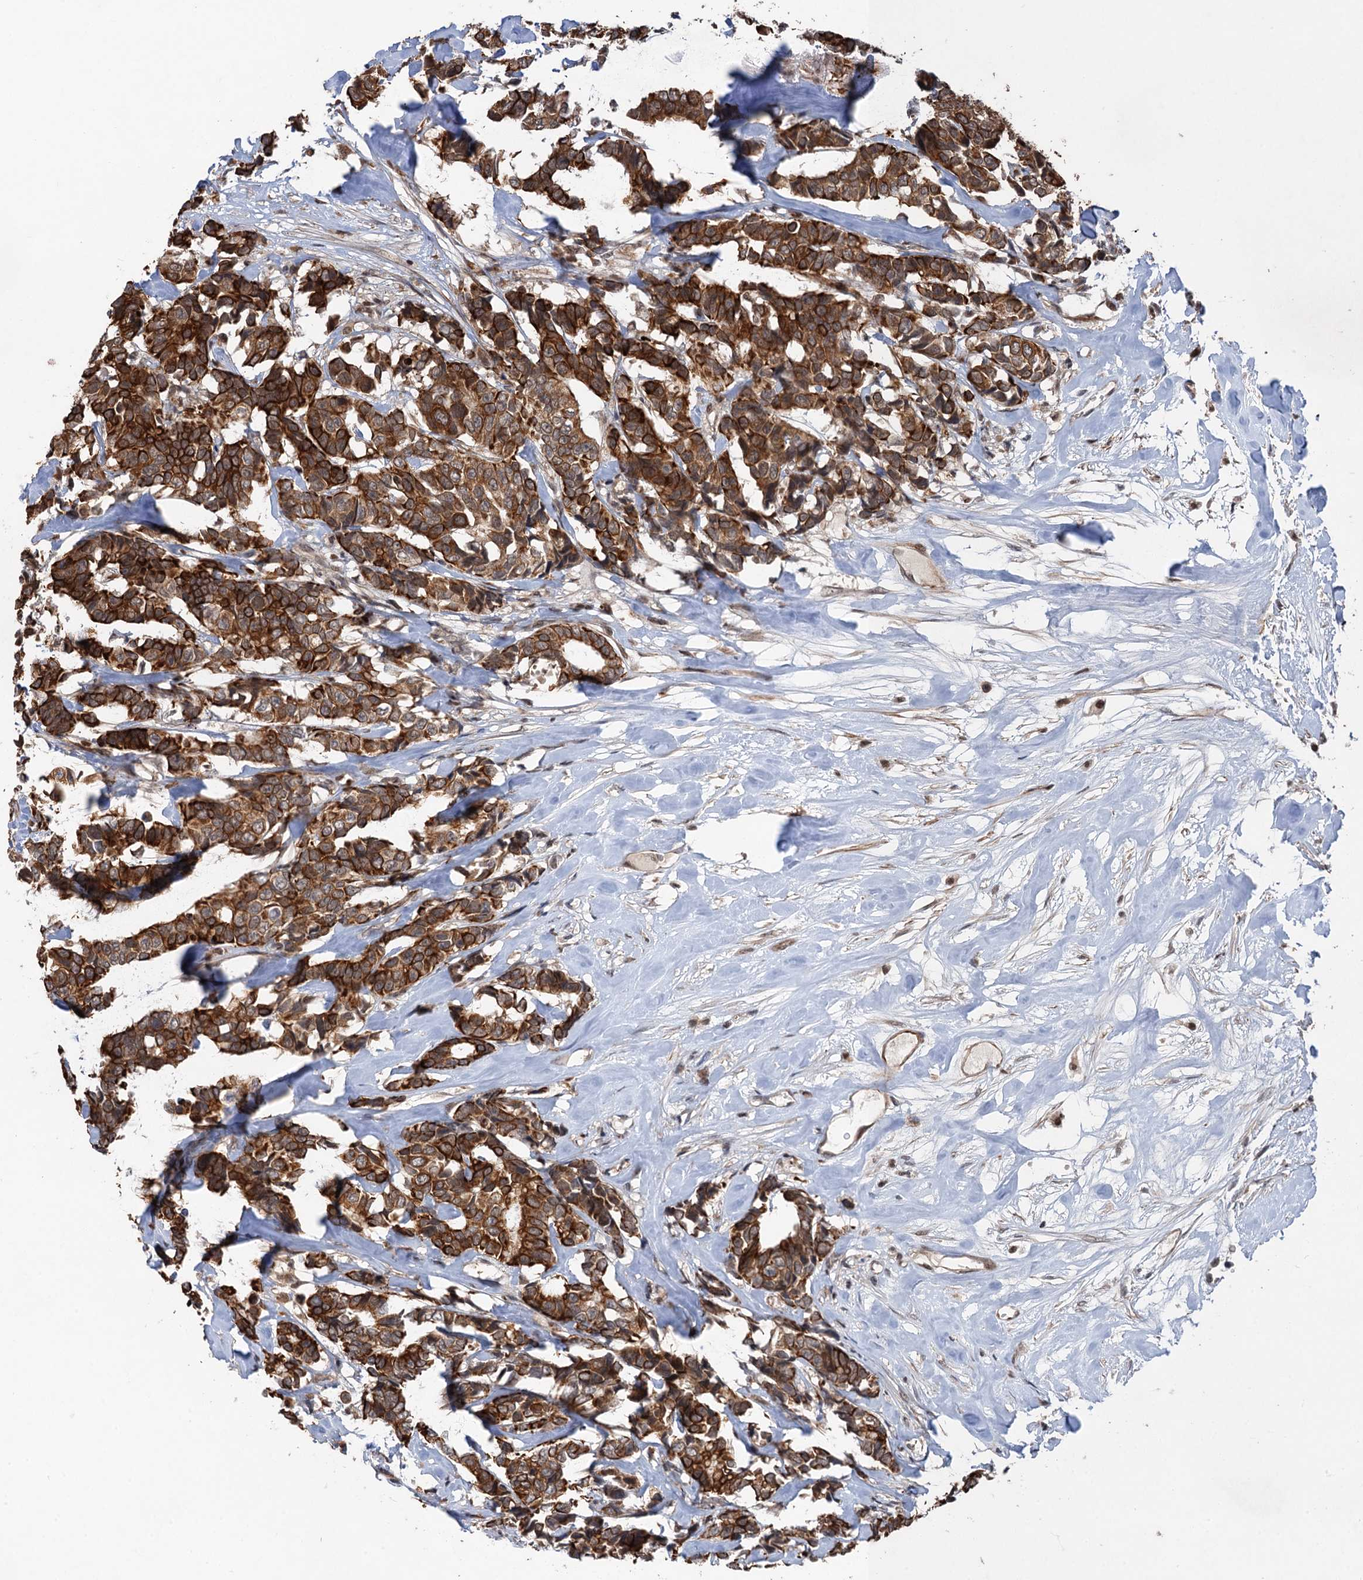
{"staining": {"intensity": "strong", "quantity": ">75%", "location": "cytoplasmic/membranous"}, "tissue": "breast cancer", "cell_type": "Tumor cells", "image_type": "cancer", "snomed": [{"axis": "morphology", "description": "Duct carcinoma"}, {"axis": "topography", "description": "Breast"}], "caption": "An immunohistochemistry photomicrograph of neoplastic tissue is shown. Protein staining in brown labels strong cytoplasmic/membranous positivity in breast intraductal carcinoma within tumor cells.", "gene": "TTC31", "patient": {"sex": "female", "age": 87}}